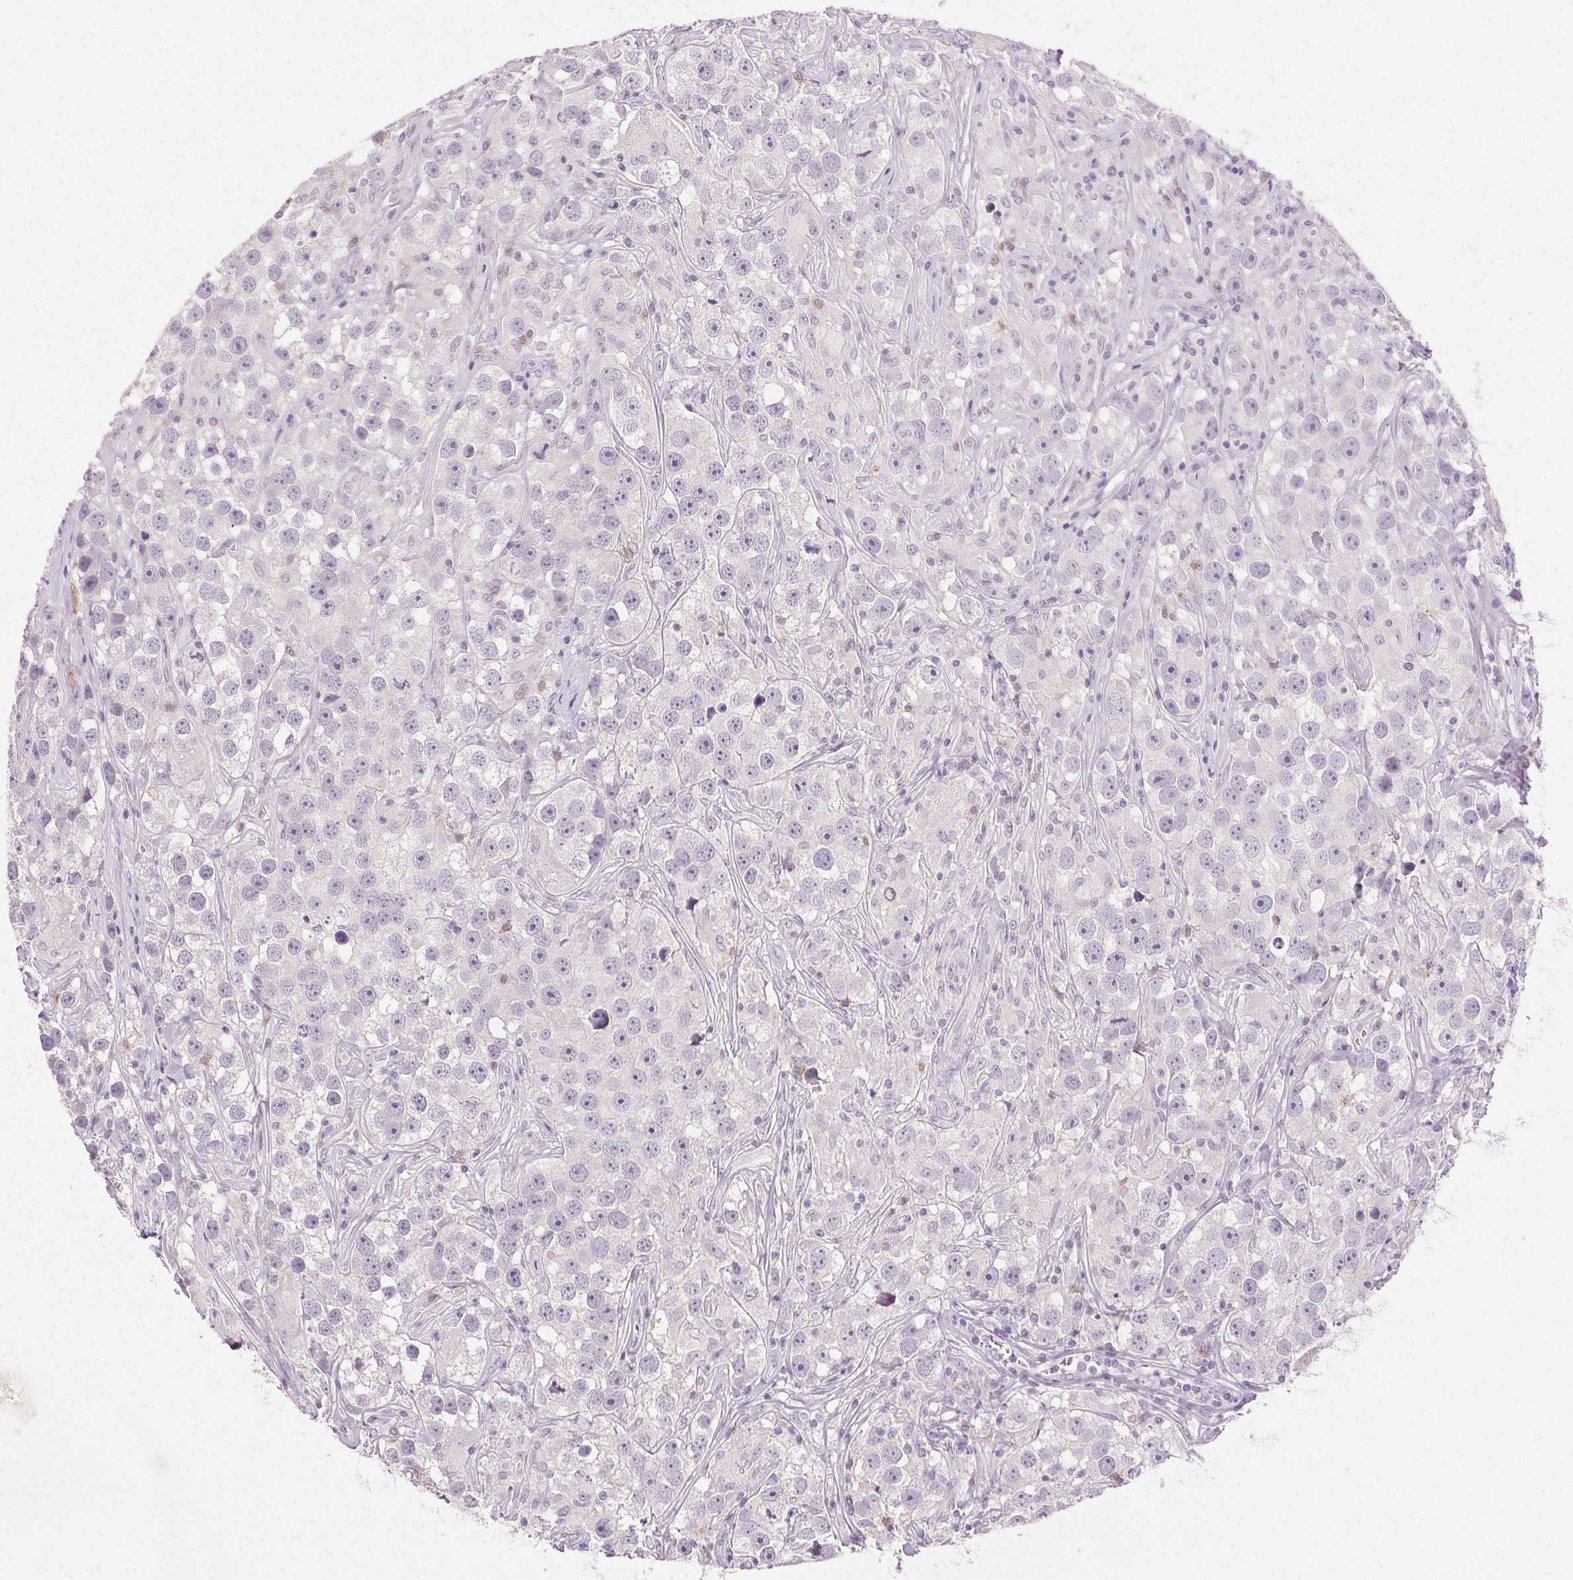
{"staining": {"intensity": "negative", "quantity": "none", "location": "none"}, "tissue": "testis cancer", "cell_type": "Tumor cells", "image_type": "cancer", "snomed": [{"axis": "morphology", "description": "Seminoma, NOS"}, {"axis": "topography", "description": "Testis"}], "caption": "Image shows no protein staining in tumor cells of testis seminoma tissue. (Brightfield microscopy of DAB (3,3'-diaminobenzidine) immunohistochemistry at high magnification).", "gene": "AKAP5", "patient": {"sex": "male", "age": 49}}